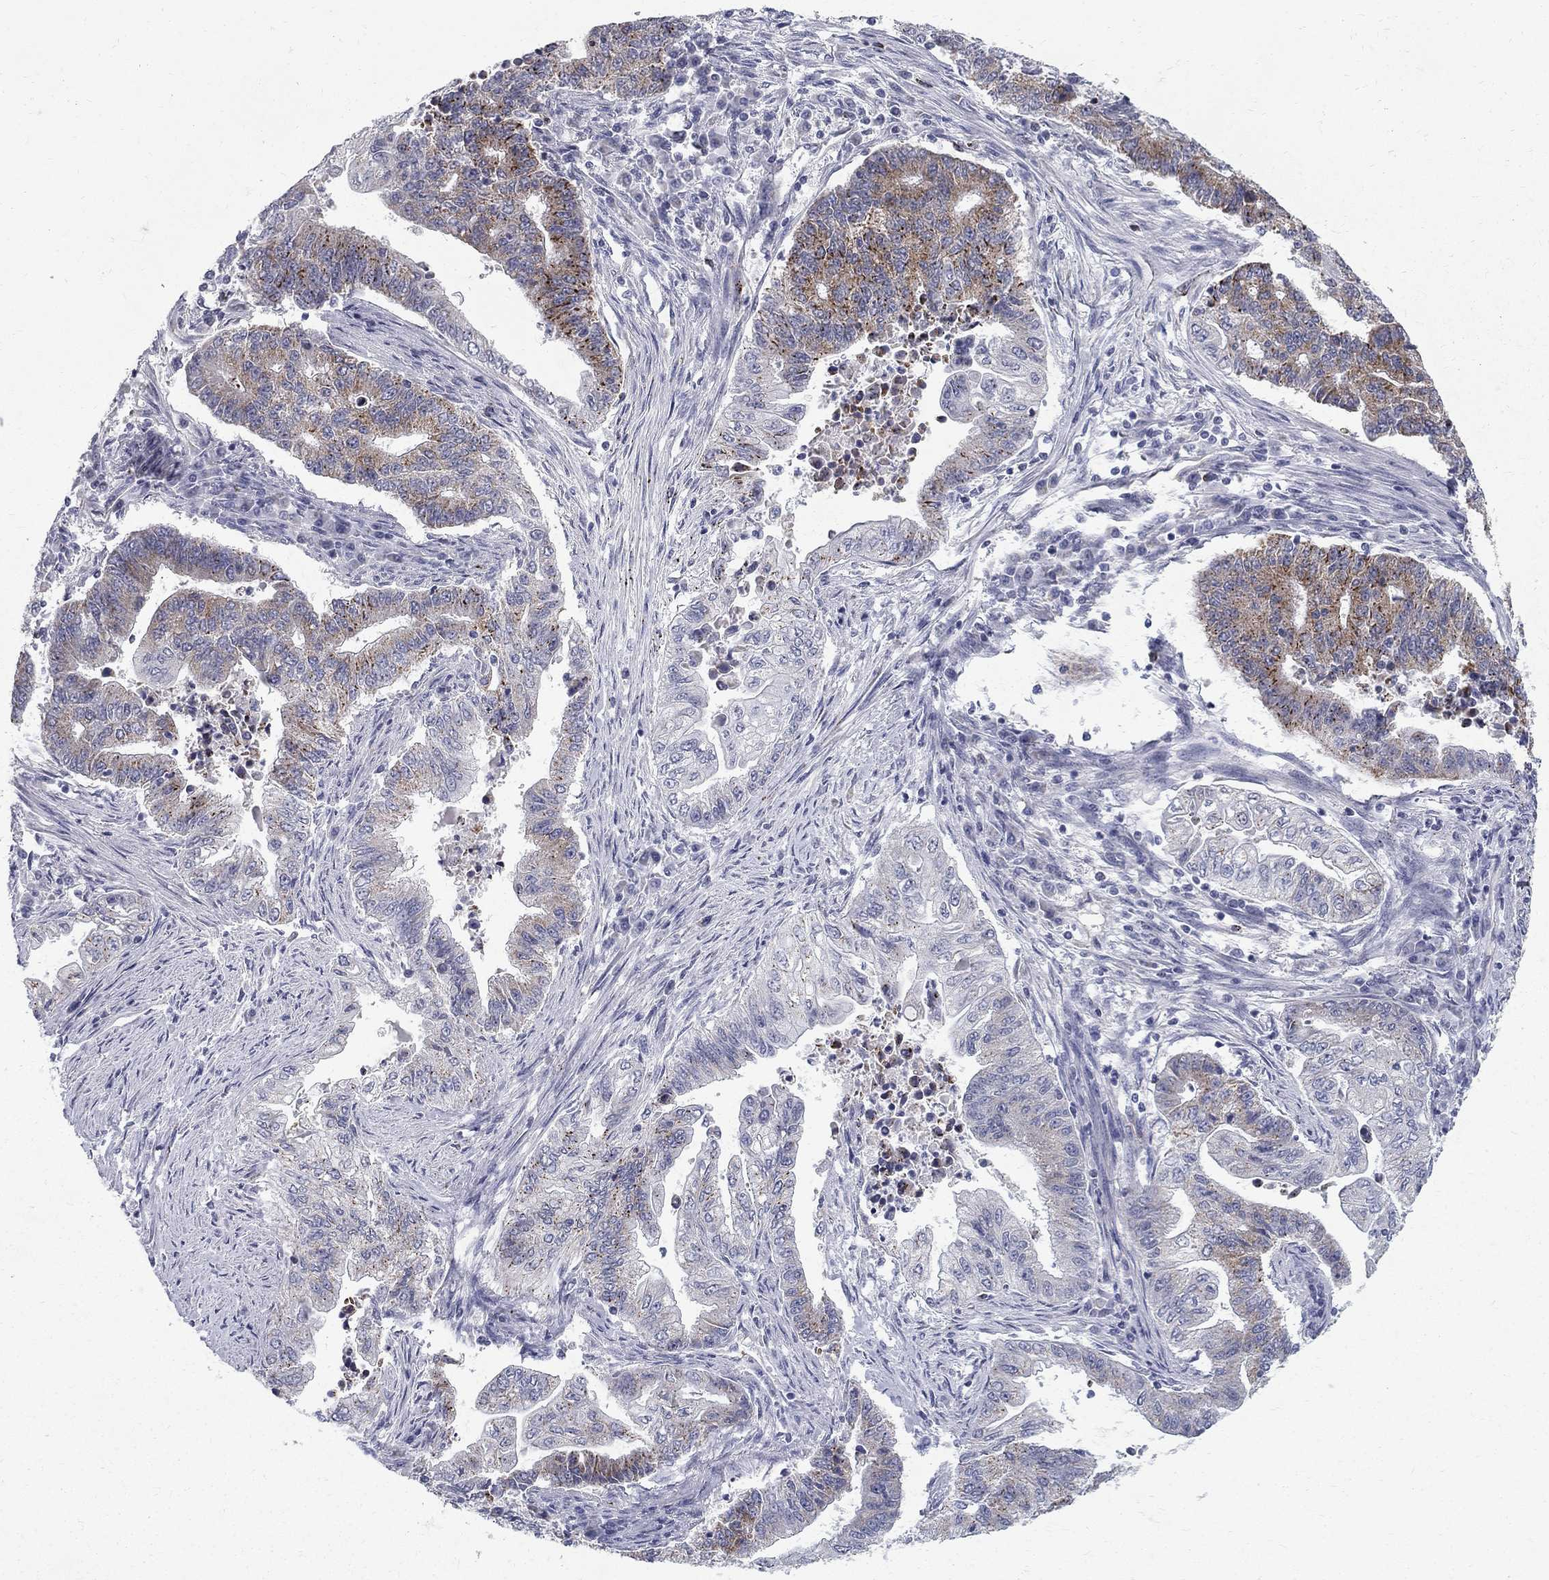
{"staining": {"intensity": "strong", "quantity": "25%-75%", "location": "cytoplasmic/membranous"}, "tissue": "endometrial cancer", "cell_type": "Tumor cells", "image_type": "cancer", "snomed": [{"axis": "morphology", "description": "Adenocarcinoma, NOS"}, {"axis": "topography", "description": "Uterus"}, {"axis": "topography", "description": "Endometrium"}], "caption": "Brown immunohistochemical staining in endometrial cancer exhibits strong cytoplasmic/membranous expression in approximately 25%-75% of tumor cells.", "gene": "CLIC6", "patient": {"sex": "female", "age": 54}}